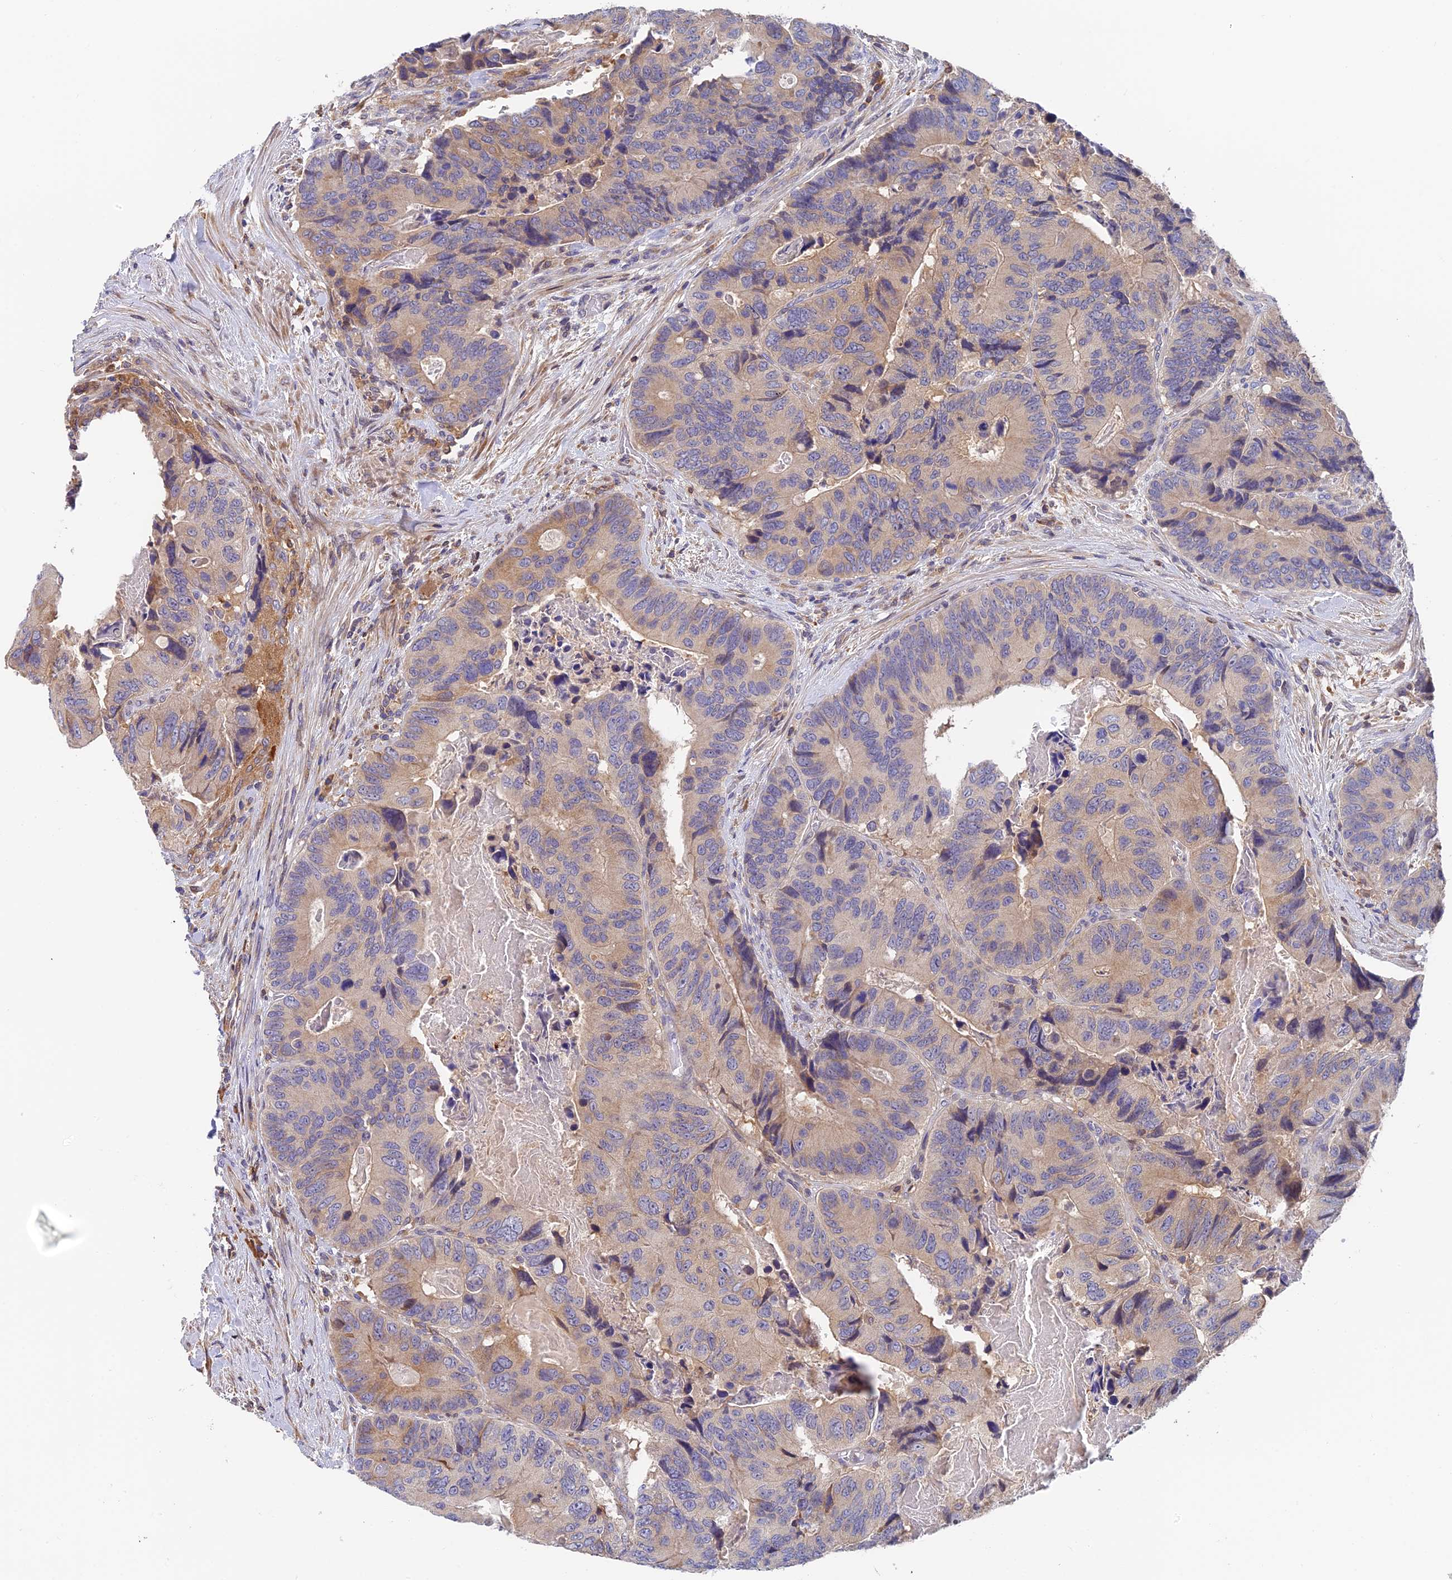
{"staining": {"intensity": "weak", "quantity": "25%-75%", "location": "cytoplasmic/membranous"}, "tissue": "colorectal cancer", "cell_type": "Tumor cells", "image_type": "cancer", "snomed": [{"axis": "morphology", "description": "Adenocarcinoma, NOS"}, {"axis": "topography", "description": "Colon"}], "caption": "Tumor cells demonstrate weak cytoplasmic/membranous positivity in about 25%-75% of cells in colorectal cancer. The protein is stained brown, and the nuclei are stained in blue (DAB (3,3'-diaminobenzidine) IHC with brightfield microscopy, high magnification).", "gene": "IPO5", "patient": {"sex": "male", "age": 84}}